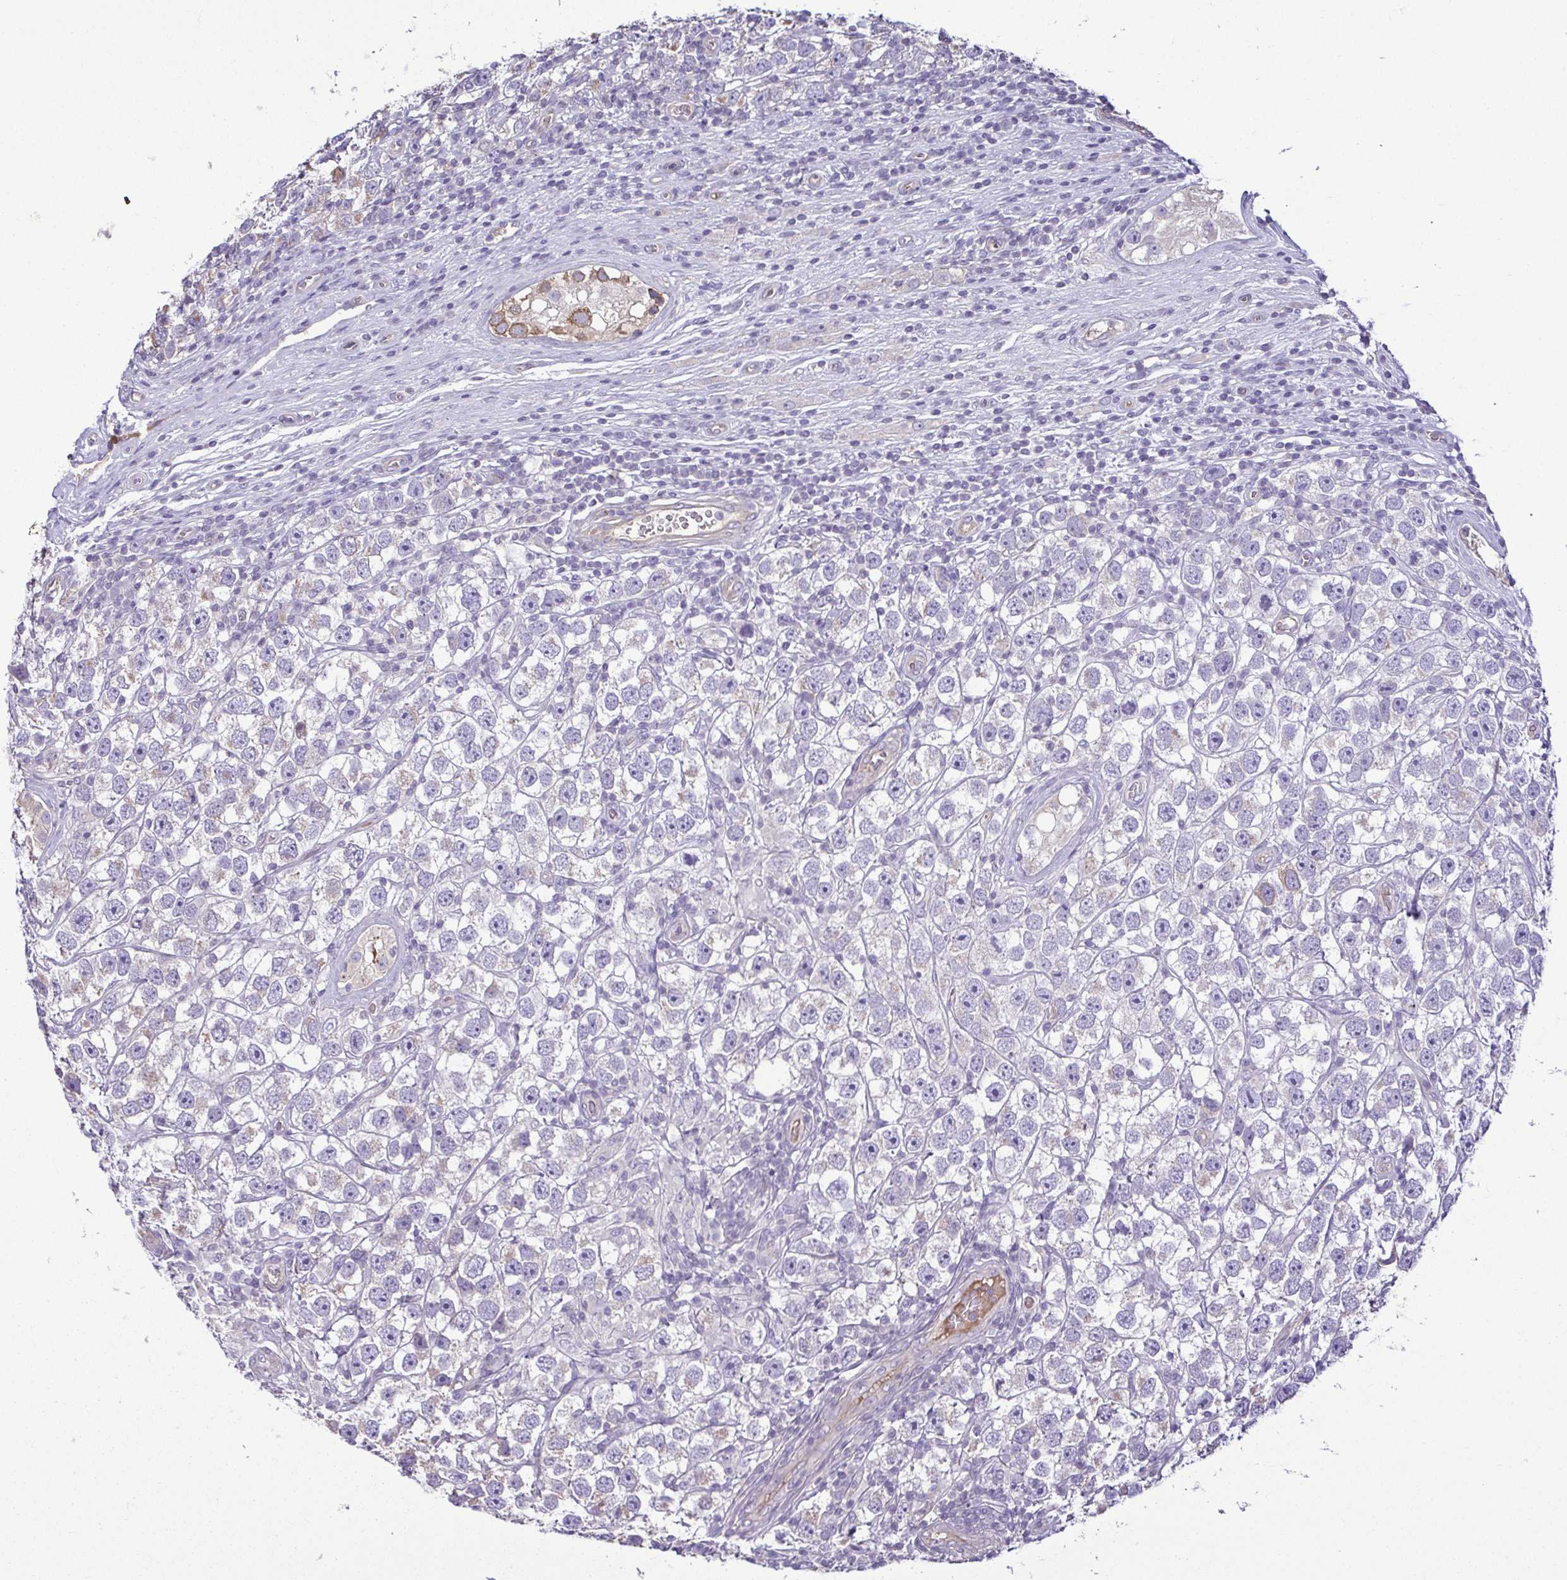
{"staining": {"intensity": "negative", "quantity": "none", "location": "none"}, "tissue": "testis cancer", "cell_type": "Tumor cells", "image_type": "cancer", "snomed": [{"axis": "morphology", "description": "Seminoma, NOS"}, {"axis": "topography", "description": "Testis"}], "caption": "Seminoma (testis) was stained to show a protein in brown. There is no significant positivity in tumor cells.", "gene": "MYL10", "patient": {"sex": "male", "age": 26}}